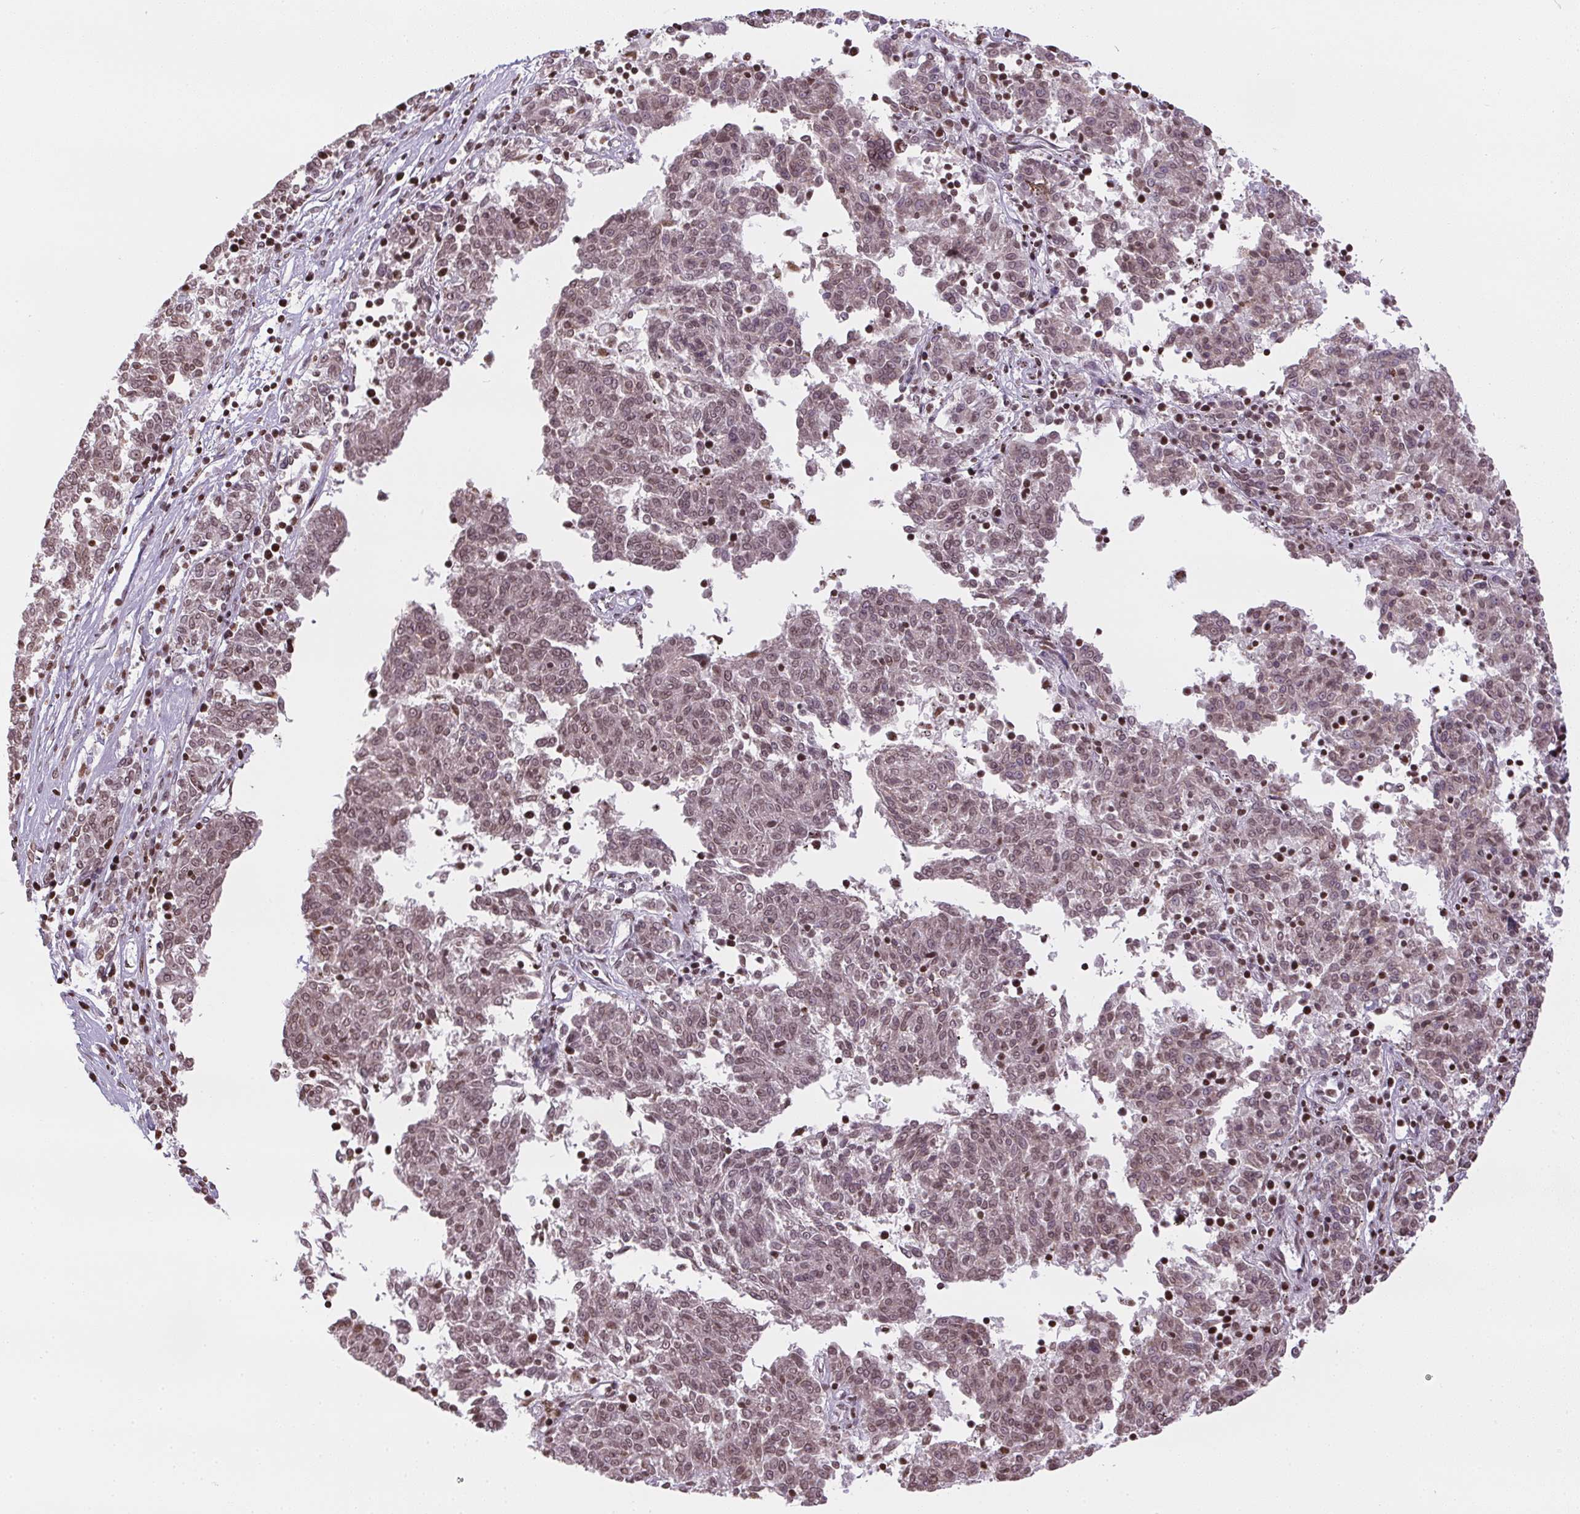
{"staining": {"intensity": "weak", "quantity": ">75%", "location": "nuclear"}, "tissue": "melanoma", "cell_type": "Tumor cells", "image_type": "cancer", "snomed": [{"axis": "morphology", "description": "Malignant melanoma, NOS"}, {"axis": "topography", "description": "Skin"}], "caption": "Malignant melanoma stained with a protein marker demonstrates weak staining in tumor cells.", "gene": "RNF181", "patient": {"sex": "female", "age": 72}}